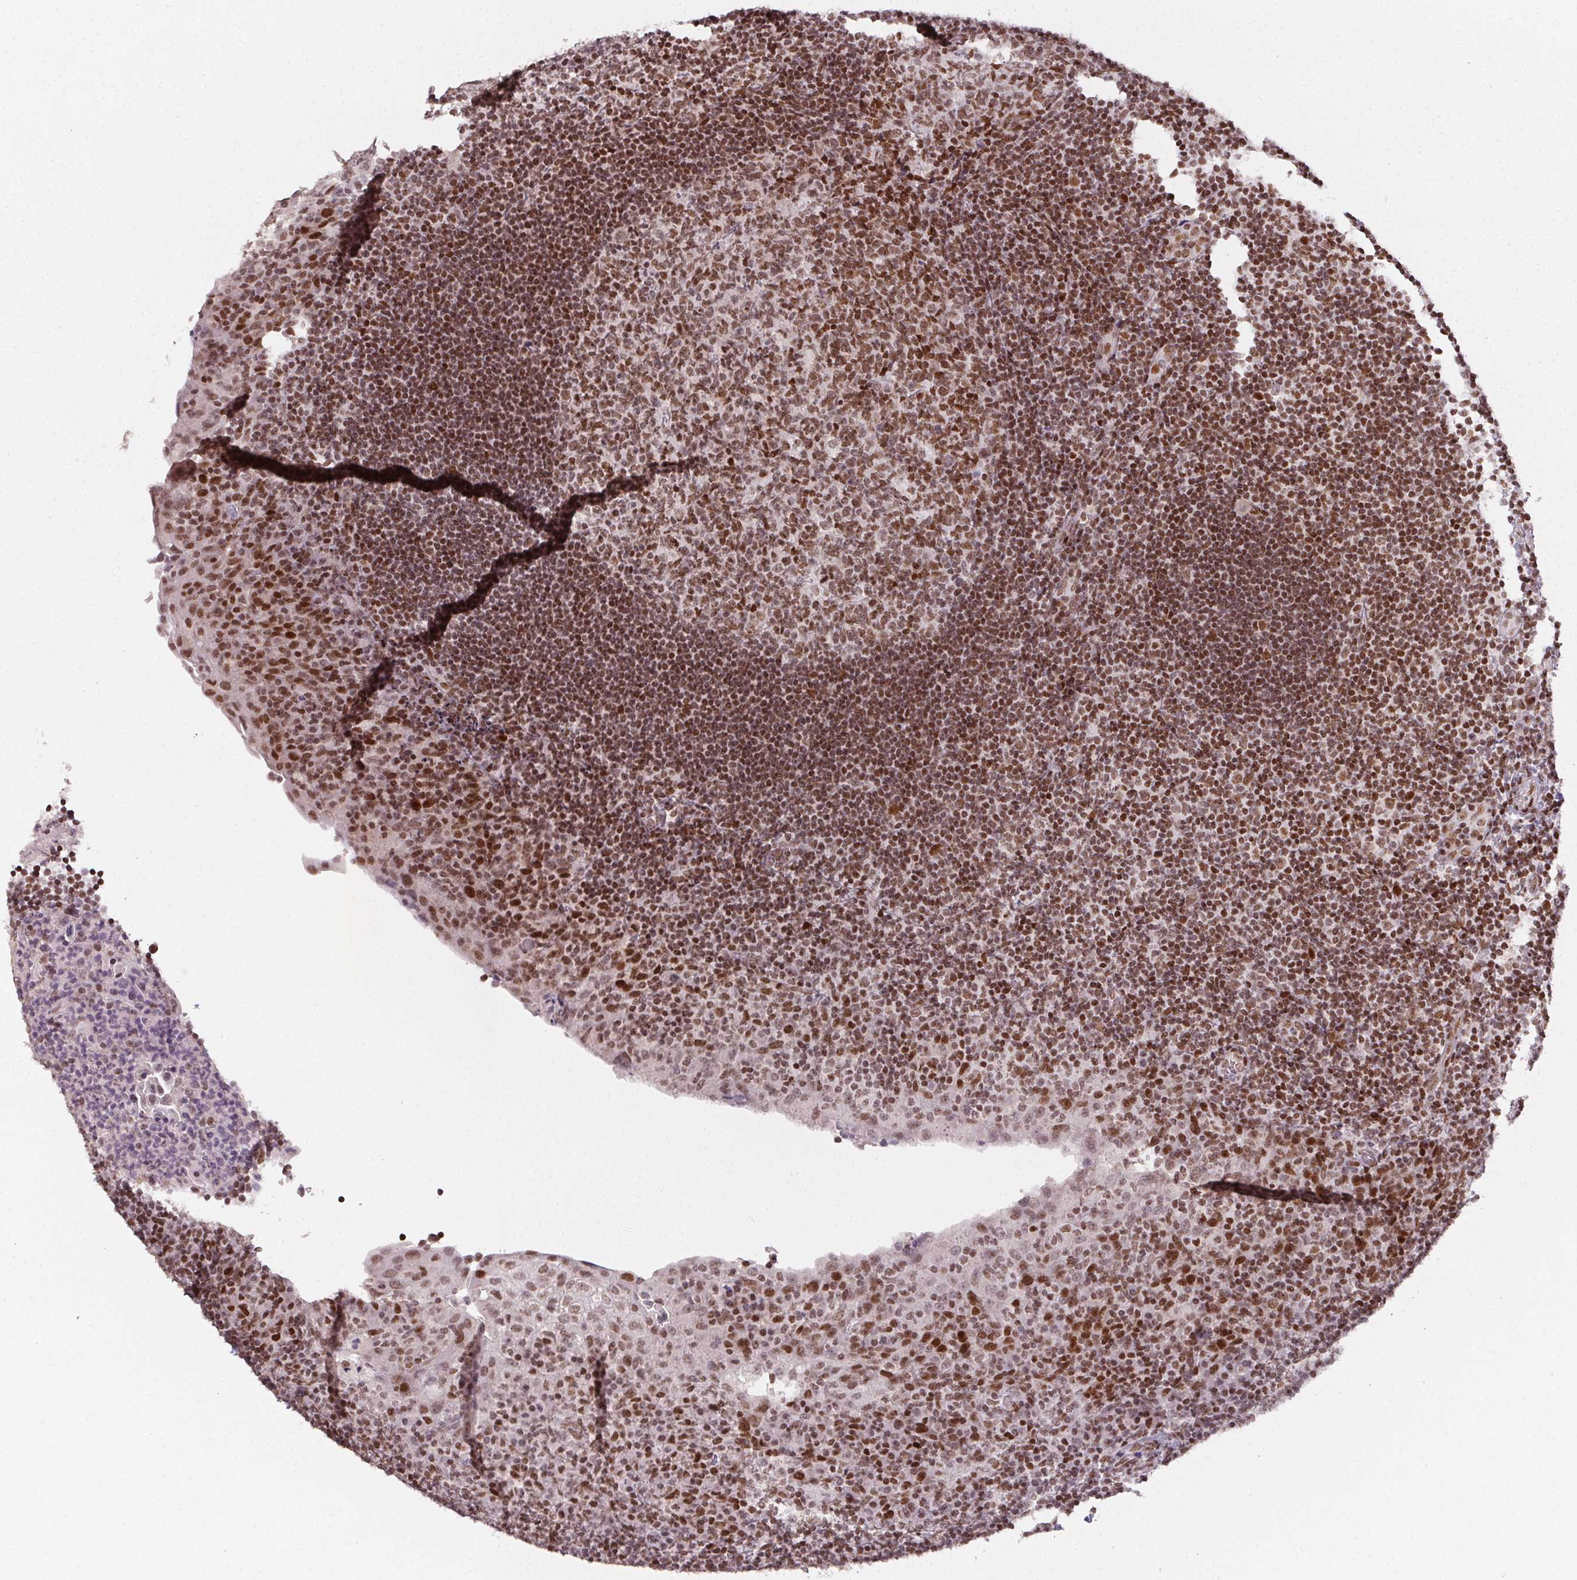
{"staining": {"intensity": "moderate", "quantity": ">75%", "location": "nuclear"}, "tissue": "tonsil", "cell_type": "Germinal center cells", "image_type": "normal", "snomed": [{"axis": "morphology", "description": "Normal tissue, NOS"}, {"axis": "topography", "description": "Tonsil"}], "caption": "Protein staining displays moderate nuclear staining in approximately >75% of germinal center cells in normal tonsil. The staining was performed using DAB (3,3'-diaminobenzidine) to visualize the protein expression in brown, while the nuclei were stained in blue with hematoxylin (Magnification: 20x).", "gene": "KMT2A", "patient": {"sex": "male", "age": 17}}